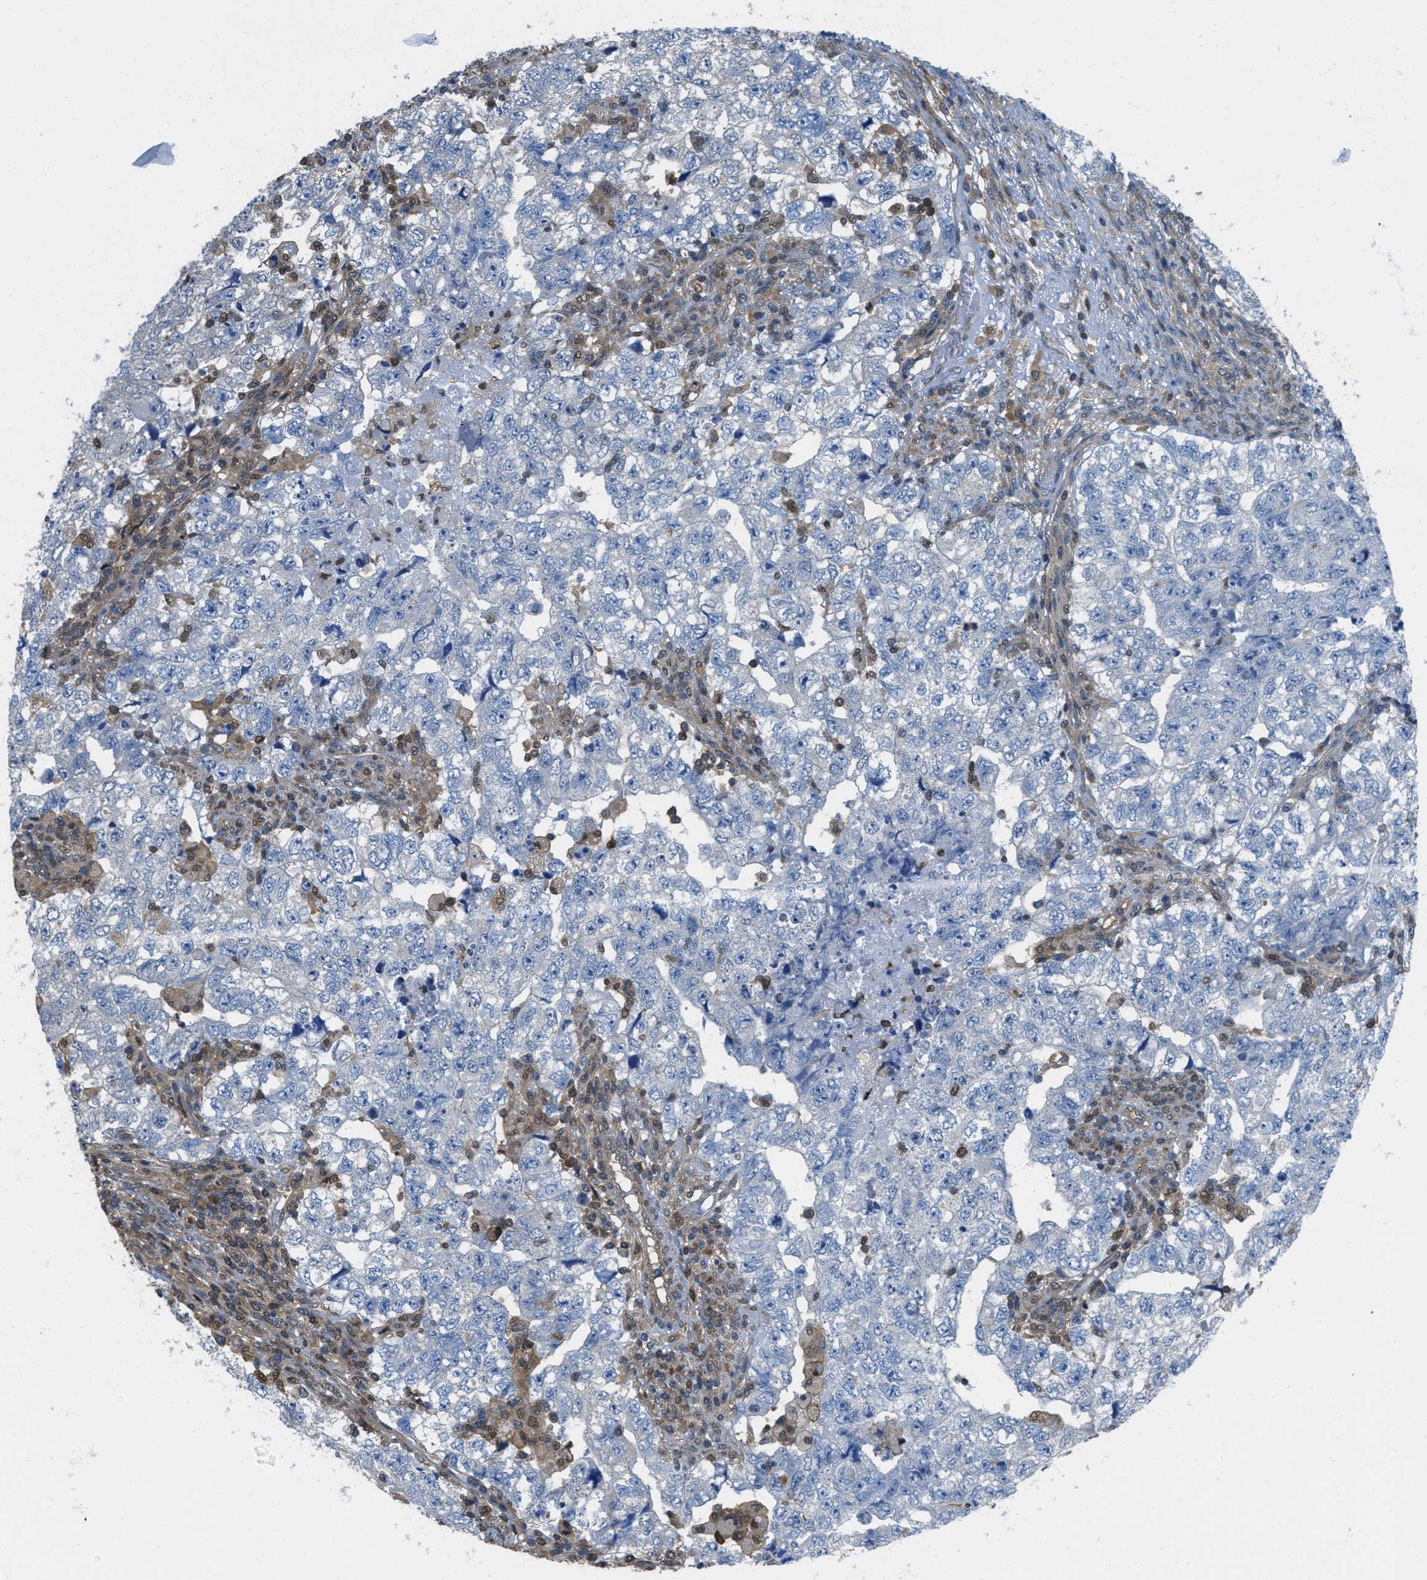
{"staining": {"intensity": "negative", "quantity": "none", "location": "none"}, "tissue": "testis cancer", "cell_type": "Tumor cells", "image_type": "cancer", "snomed": [{"axis": "morphology", "description": "Carcinoma, Embryonal, NOS"}, {"axis": "topography", "description": "Testis"}], "caption": "Immunohistochemical staining of embryonal carcinoma (testis) shows no significant expression in tumor cells.", "gene": "PIP5K1C", "patient": {"sex": "male", "age": 36}}